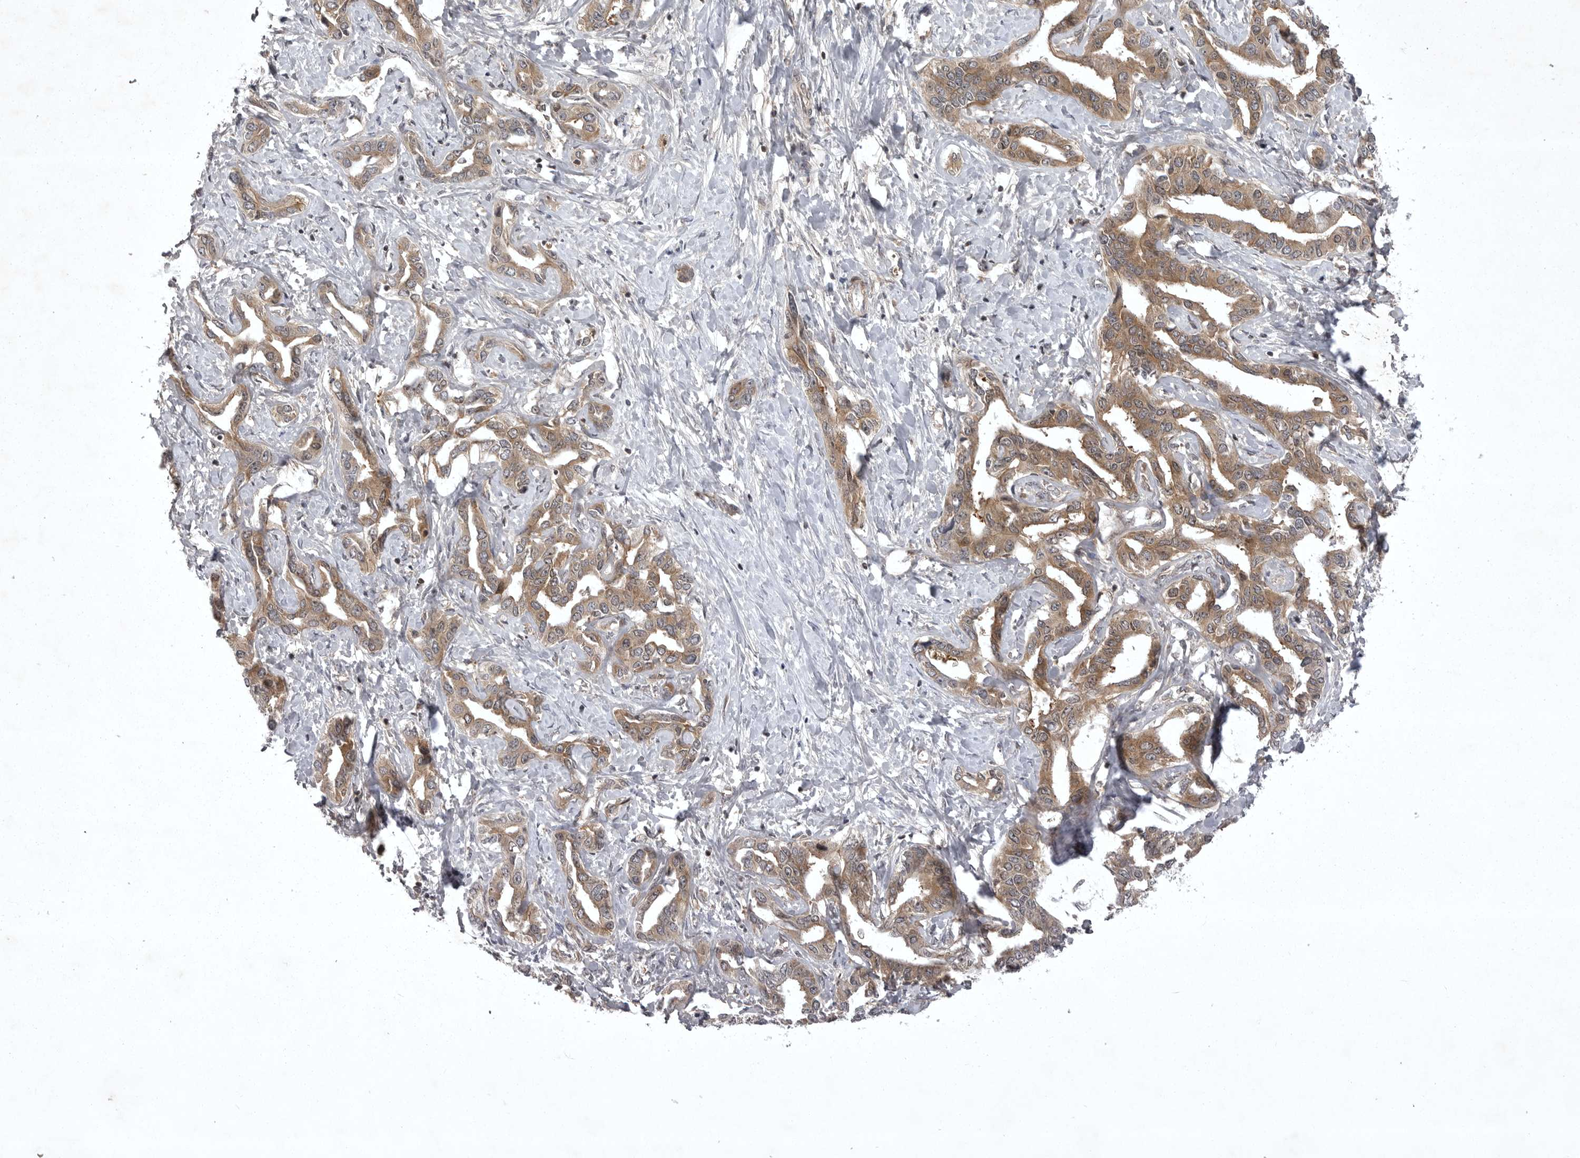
{"staining": {"intensity": "moderate", "quantity": ">75%", "location": "cytoplasmic/membranous"}, "tissue": "liver cancer", "cell_type": "Tumor cells", "image_type": "cancer", "snomed": [{"axis": "morphology", "description": "Cholangiocarcinoma"}, {"axis": "topography", "description": "Liver"}], "caption": "Human liver cancer stained with a brown dye displays moderate cytoplasmic/membranous positive expression in approximately >75% of tumor cells.", "gene": "STK24", "patient": {"sex": "male", "age": 59}}